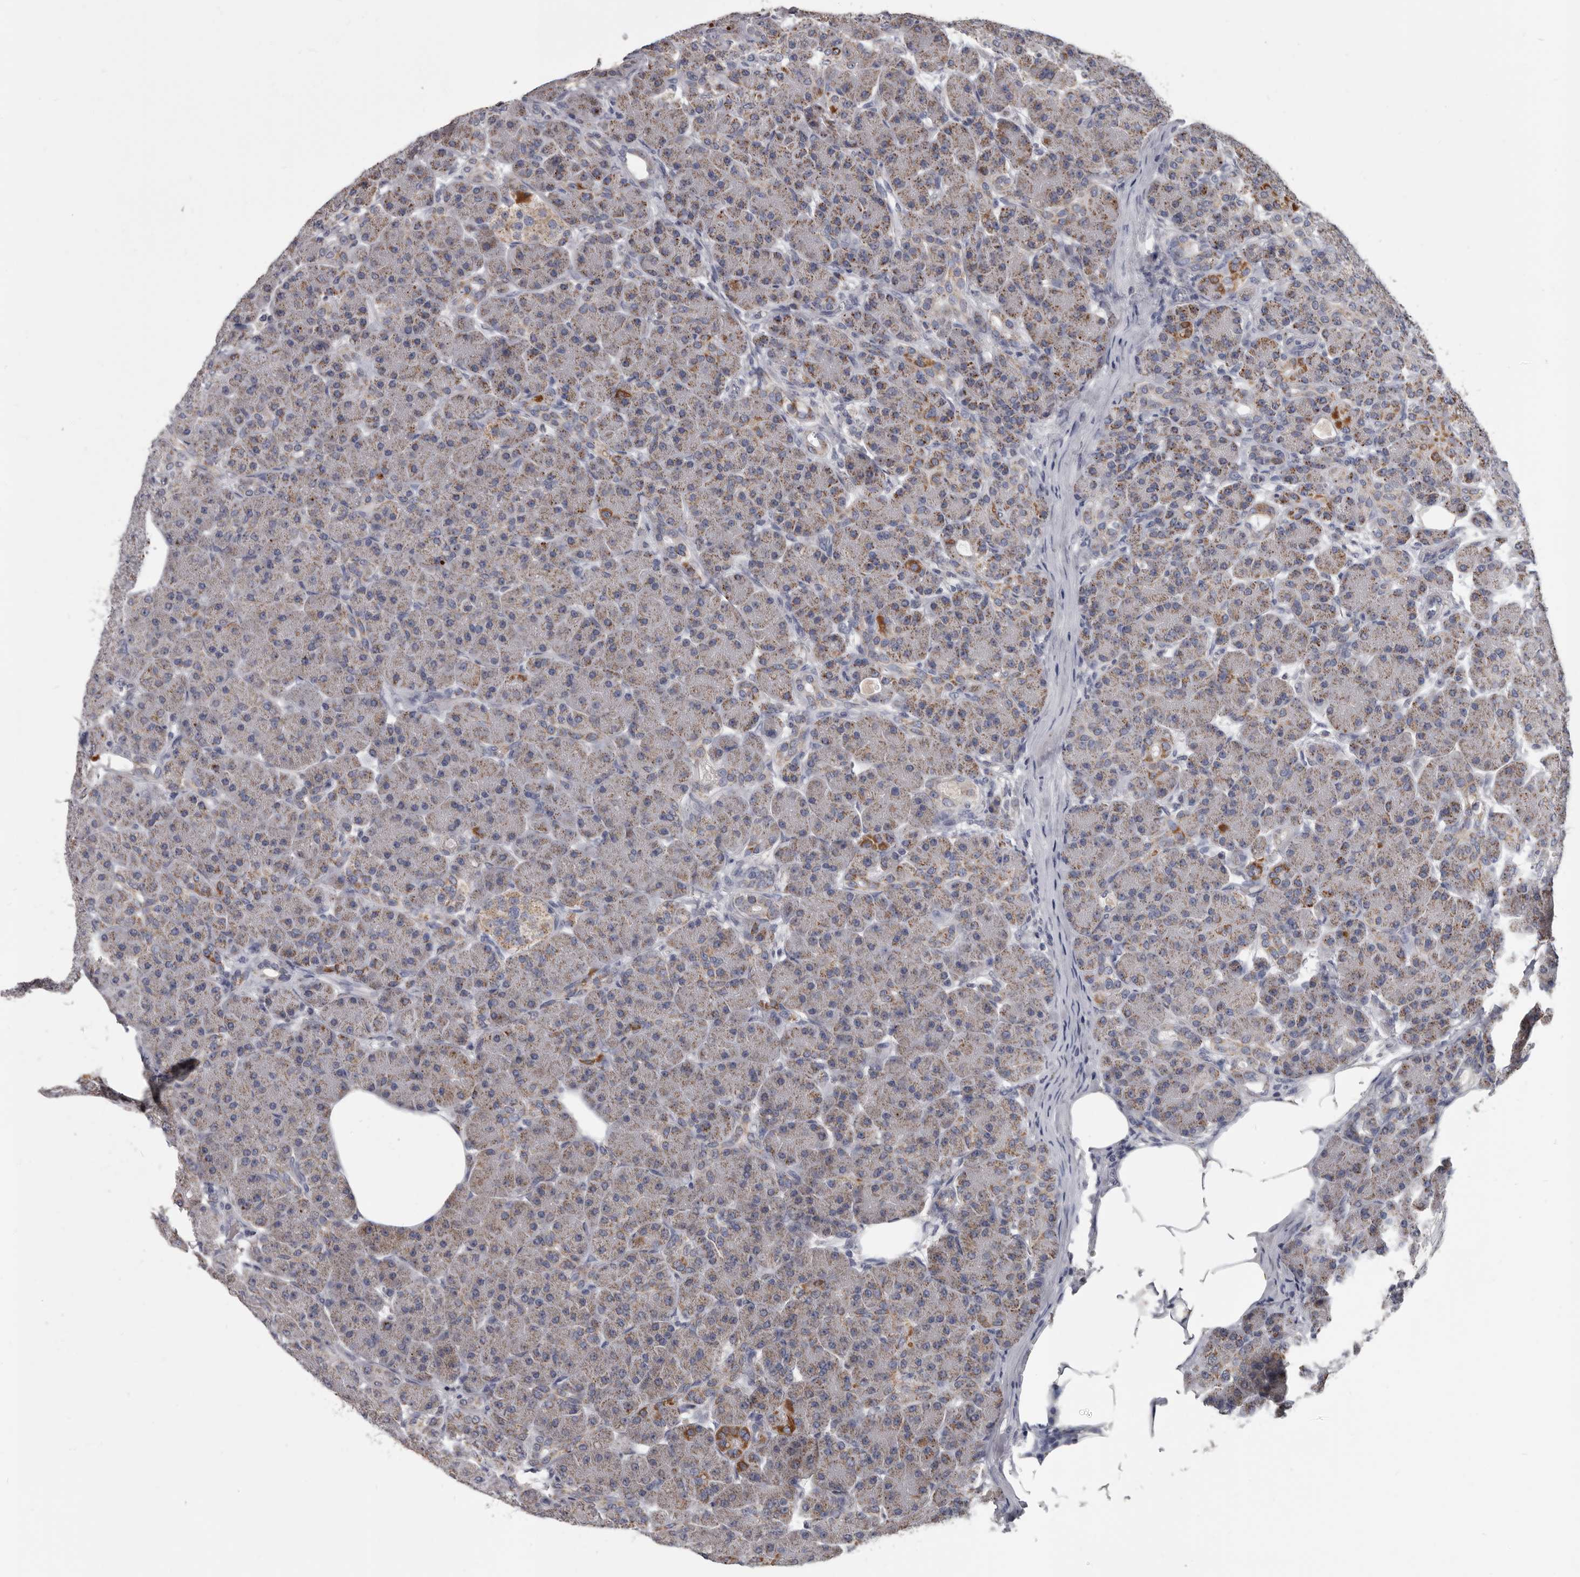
{"staining": {"intensity": "moderate", "quantity": "25%-75%", "location": "cytoplasmic/membranous"}, "tissue": "pancreas", "cell_type": "Exocrine glandular cells", "image_type": "normal", "snomed": [{"axis": "morphology", "description": "Normal tissue, NOS"}, {"axis": "topography", "description": "Pancreas"}], "caption": "The image shows a brown stain indicating the presence of a protein in the cytoplasmic/membranous of exocrine glandular cells in pancreas.", "gene": "ALDH5A1", "patient": {"sex": "male", "age": 63}}